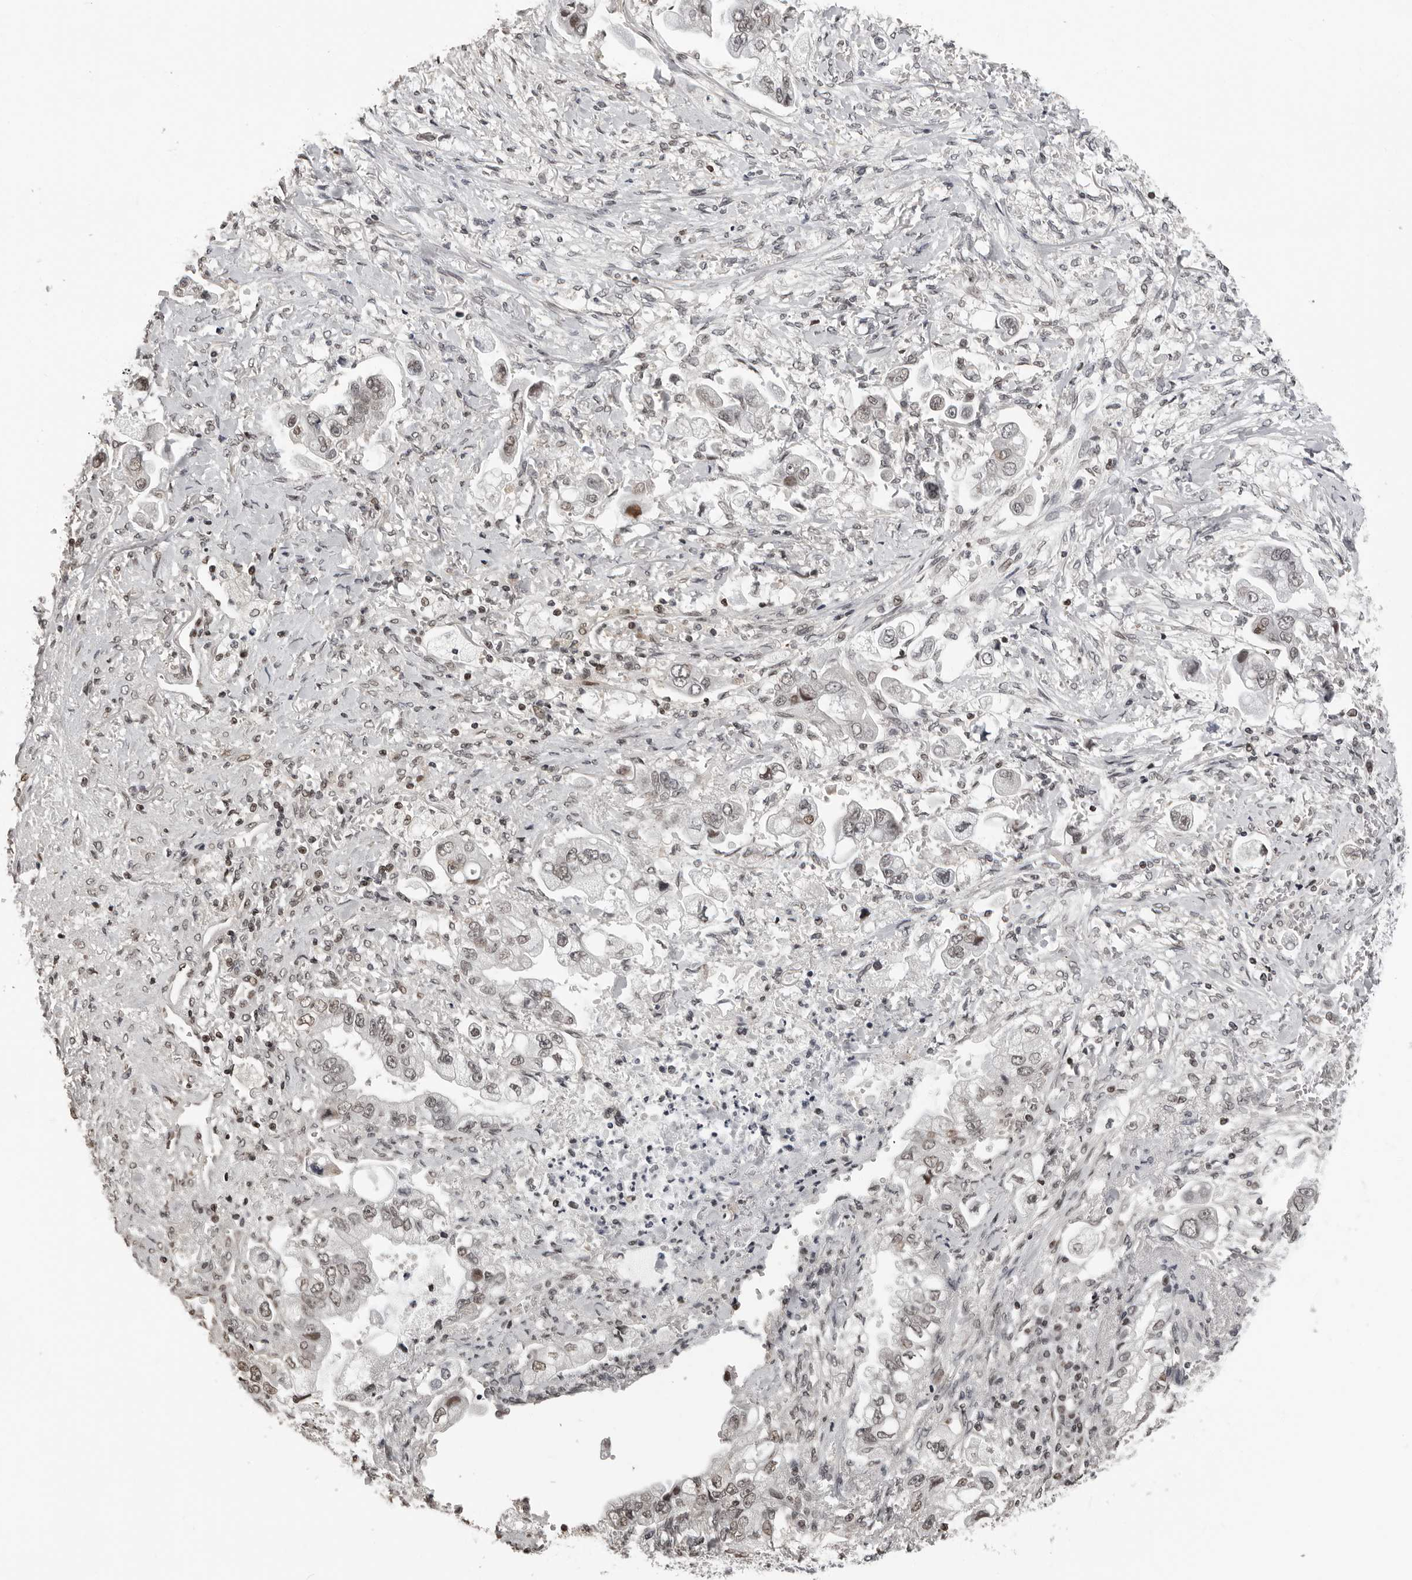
{"staining": {"intensity": "weak", "quantity": "25%-75%", "location": "nuclear"}, "tissue": "stomach cancer", "cell_type": "Tumor cells", "image_type": "cancer", "snomed": [{"axis": "morphology", "description": "Adenocarcinoma, NOS"}, {"axis": "topography", "description": "Stomach"}], "caption": "A high-resolution image shows IHC staining of adenocarcinoma (stomach), which exhibits weak nuclear positivity in about 25%-75% of tumor cells.", "gene": "ORC1", "patient": {"sex": "male", "age": 62}}